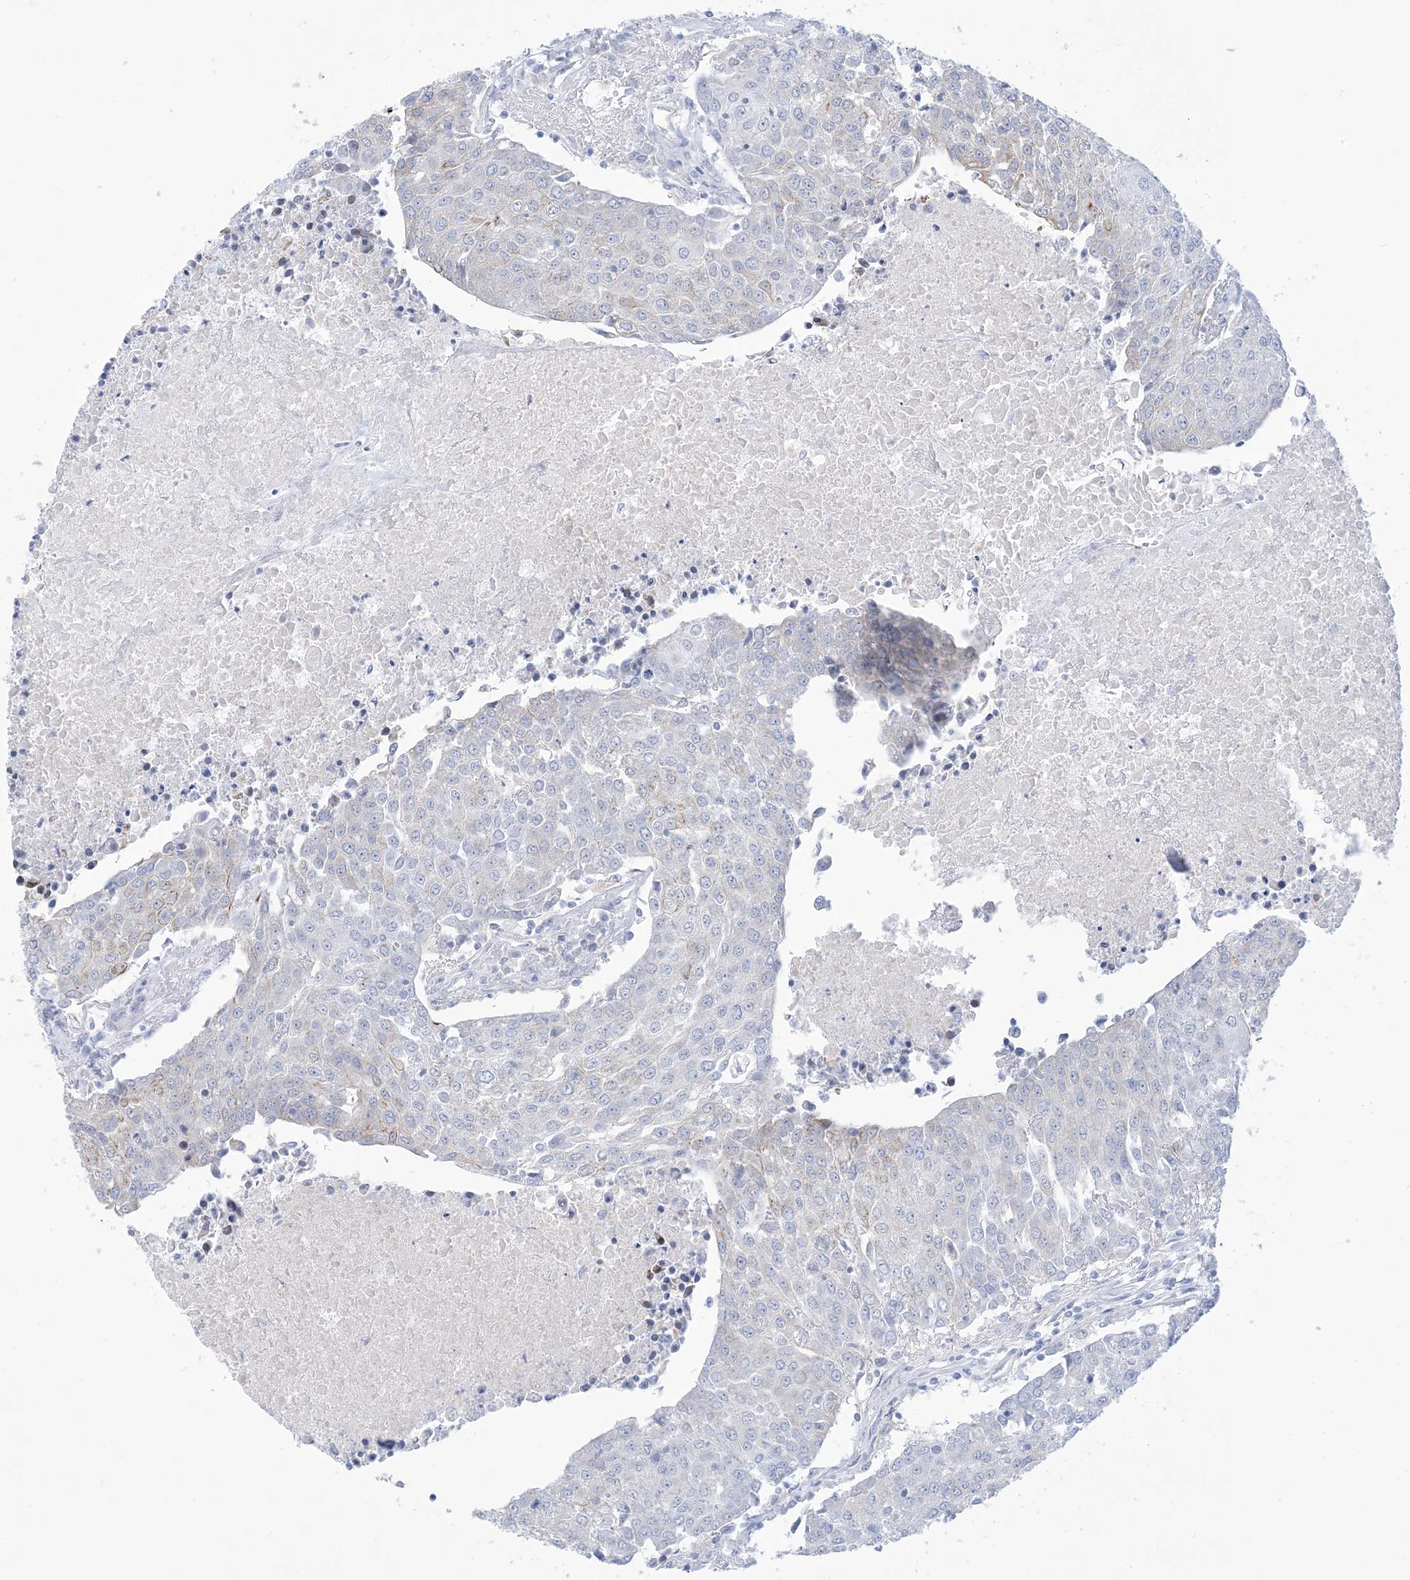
{"staining": {"intensity": "negative", "quantity": "none", "location": "none"}, "tissue": "urothelial cancer", "cell_type": "Tumor cells", "image_type": "cancer", "snomed": [{"axis": "morphology", "description": "Urothelial carcinoma, High grade"}, {"axis": "topography", "description": "Urinary bladder"}], "caption": "Image shows no significant protein staining in tumor cells of urothelial cancer.", "gene": "MARS2", "patient": {"sex": "female", "age": 85}}